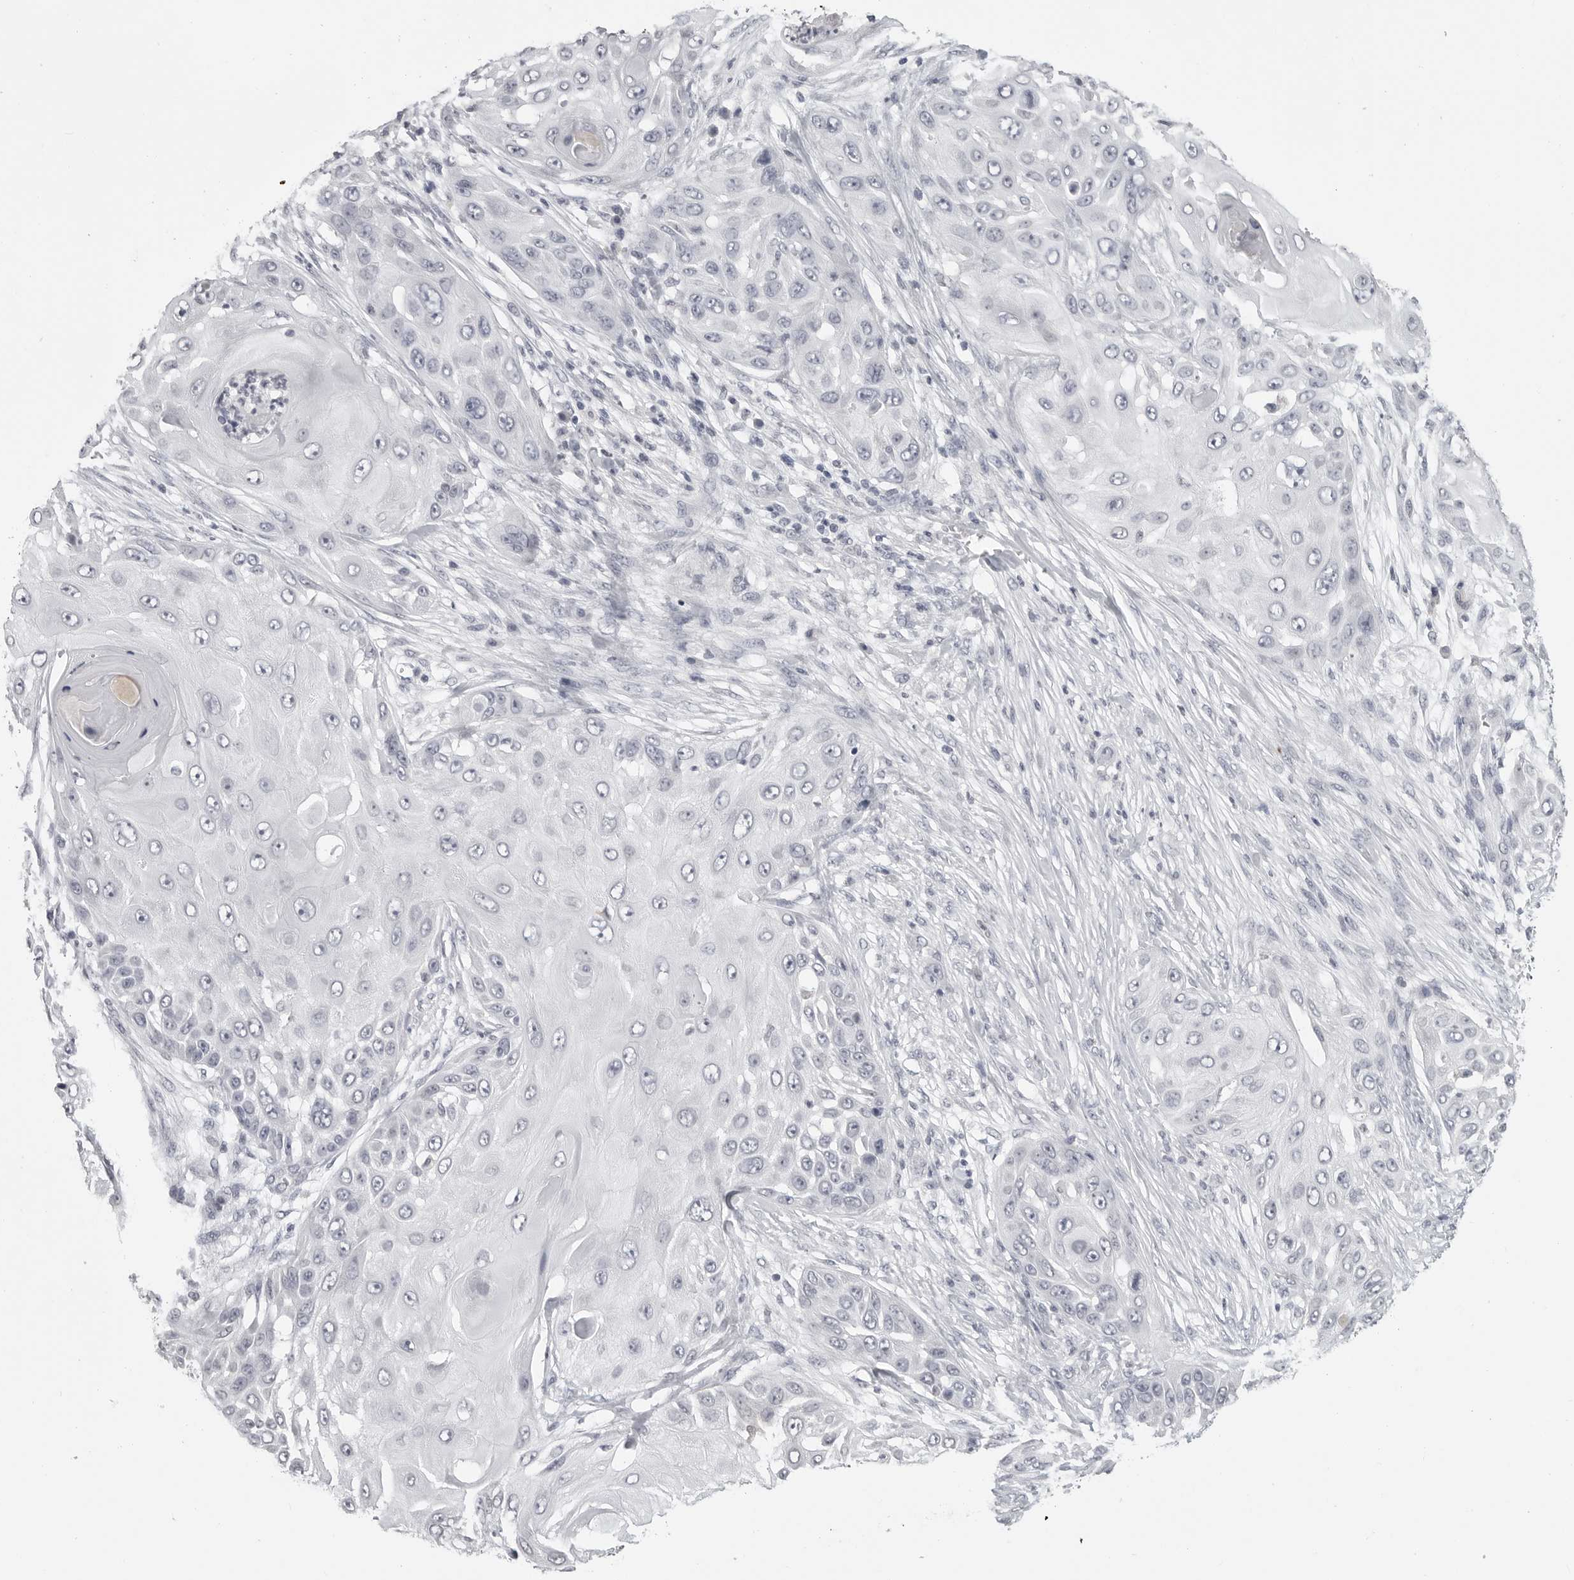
{"staining": {"intensity": "negative", "quantity": "none", "location": "none"}, "tissue": "skin cancer", "cell_type": "Tumor cells", "image_type": "cancer", "snomed": [{"axis": "morphology", "description": "Squamous cell carcinoma, NOS"}, {"axis": "topography", "description": "Skin"}], "caption": "Immunohistochemistry (IHC) micrograph of human skin squamous cell carcinoma stained for a protein (brown), which demonstrates no staining in tumor cells.", "gene": "PRSS1", "patient": {"sex": "female", "age": 44}}